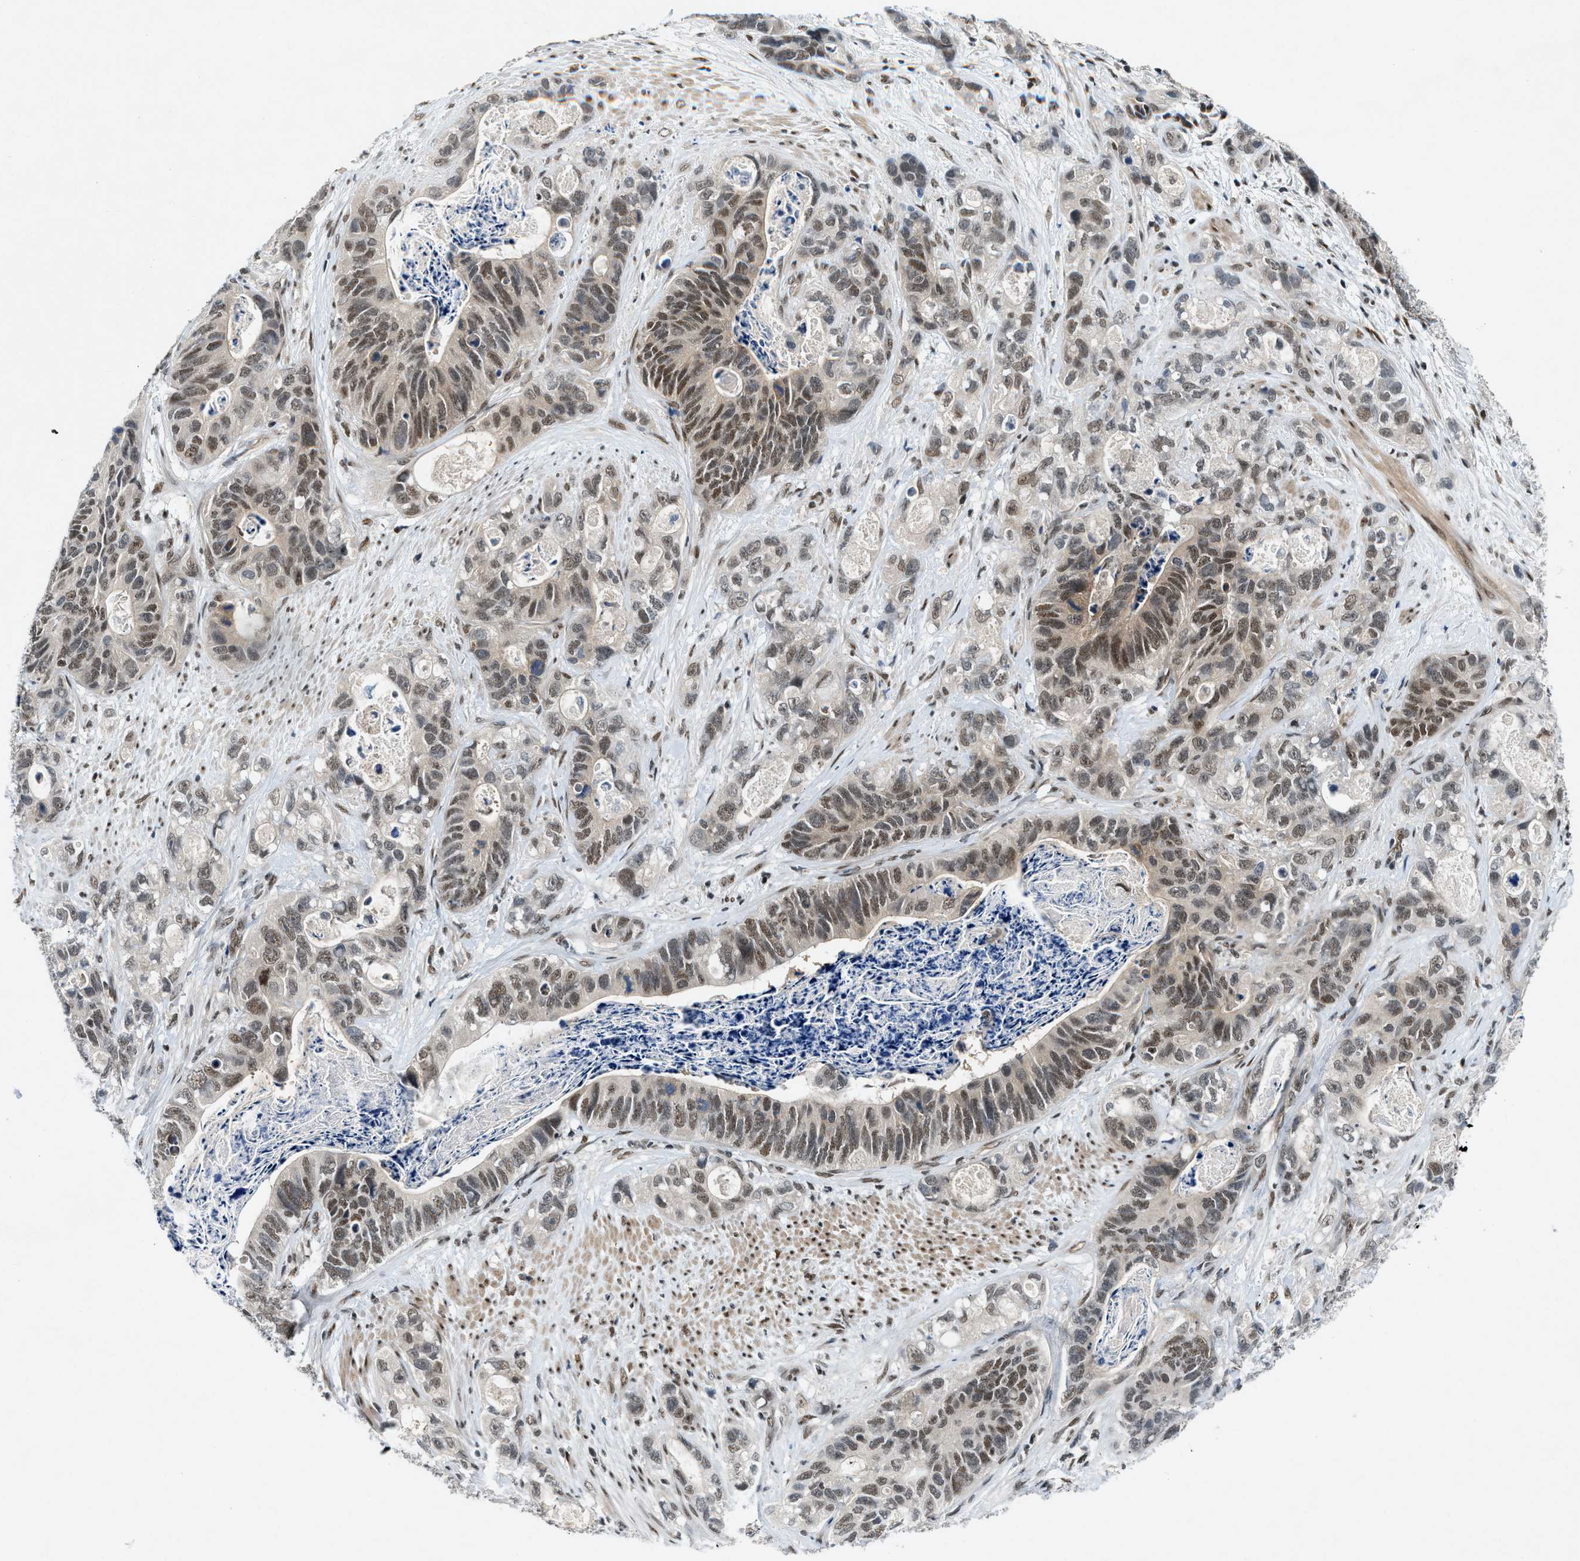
{"staining": {"intensity": "moderate", "quantity": ">75%", "location": "nuclear"}, "tissue": "stomach cancer", "cell_type": "Tumor cells", "image_type": "cancer", "snomed": [{"axis": "morphology", "description": "Normal tissue, NOS"}, {"axis": "morphology", "description": "Adenocarcinoma, NOS"}, {"axis": "topography", "description": "Stomach"}], "caption": "Brown immunohistochemical staining in human adenocarcinoma (stomach) displays moderate nuclear positivity in approximately >75% of tumor cells. (brown staining indicates protein expression, while blue staining denotes nuclei).", "gene": "NCOA1", "patient": {"sex": "female", "age": 89}}